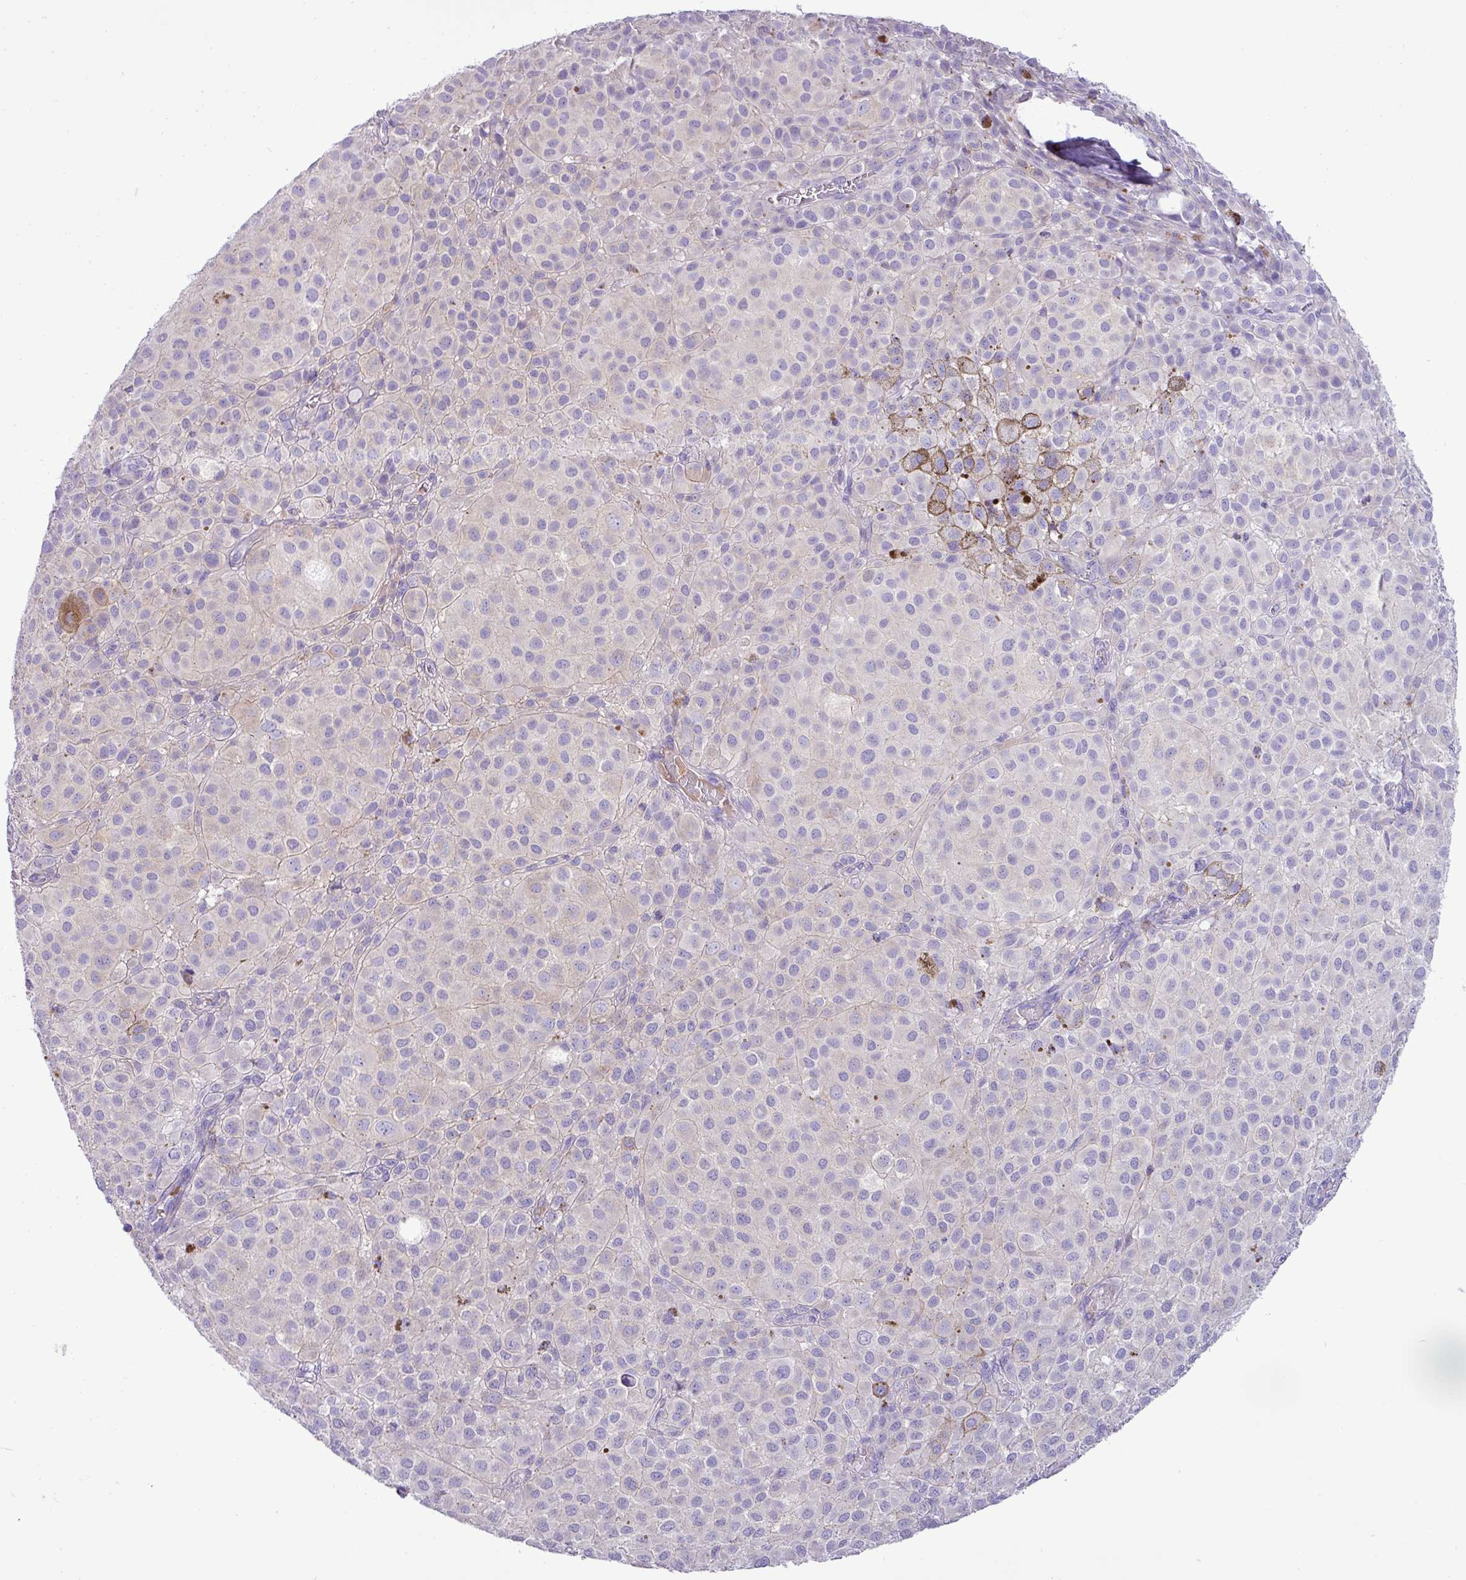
{"staining": {"intensity": "negative", "quantity": "none", "location": "none"}, "tissue": "melanoma", "cell_type": "Tumor cells", "image_type": "cancer", "snomed": [{"axis": "morphology", "description": "Malignant melanoma, NOS"}, {"axis": "topography", "description": "Skin"}], "caption": "A high-resolution photomicrograph shows immunohistochemistry staining of malignant melanoma, which reveals no significant staining in tumor cells.", "gene": "ZSCAN5A", "patient": {"sex": "male", "age": 64}}